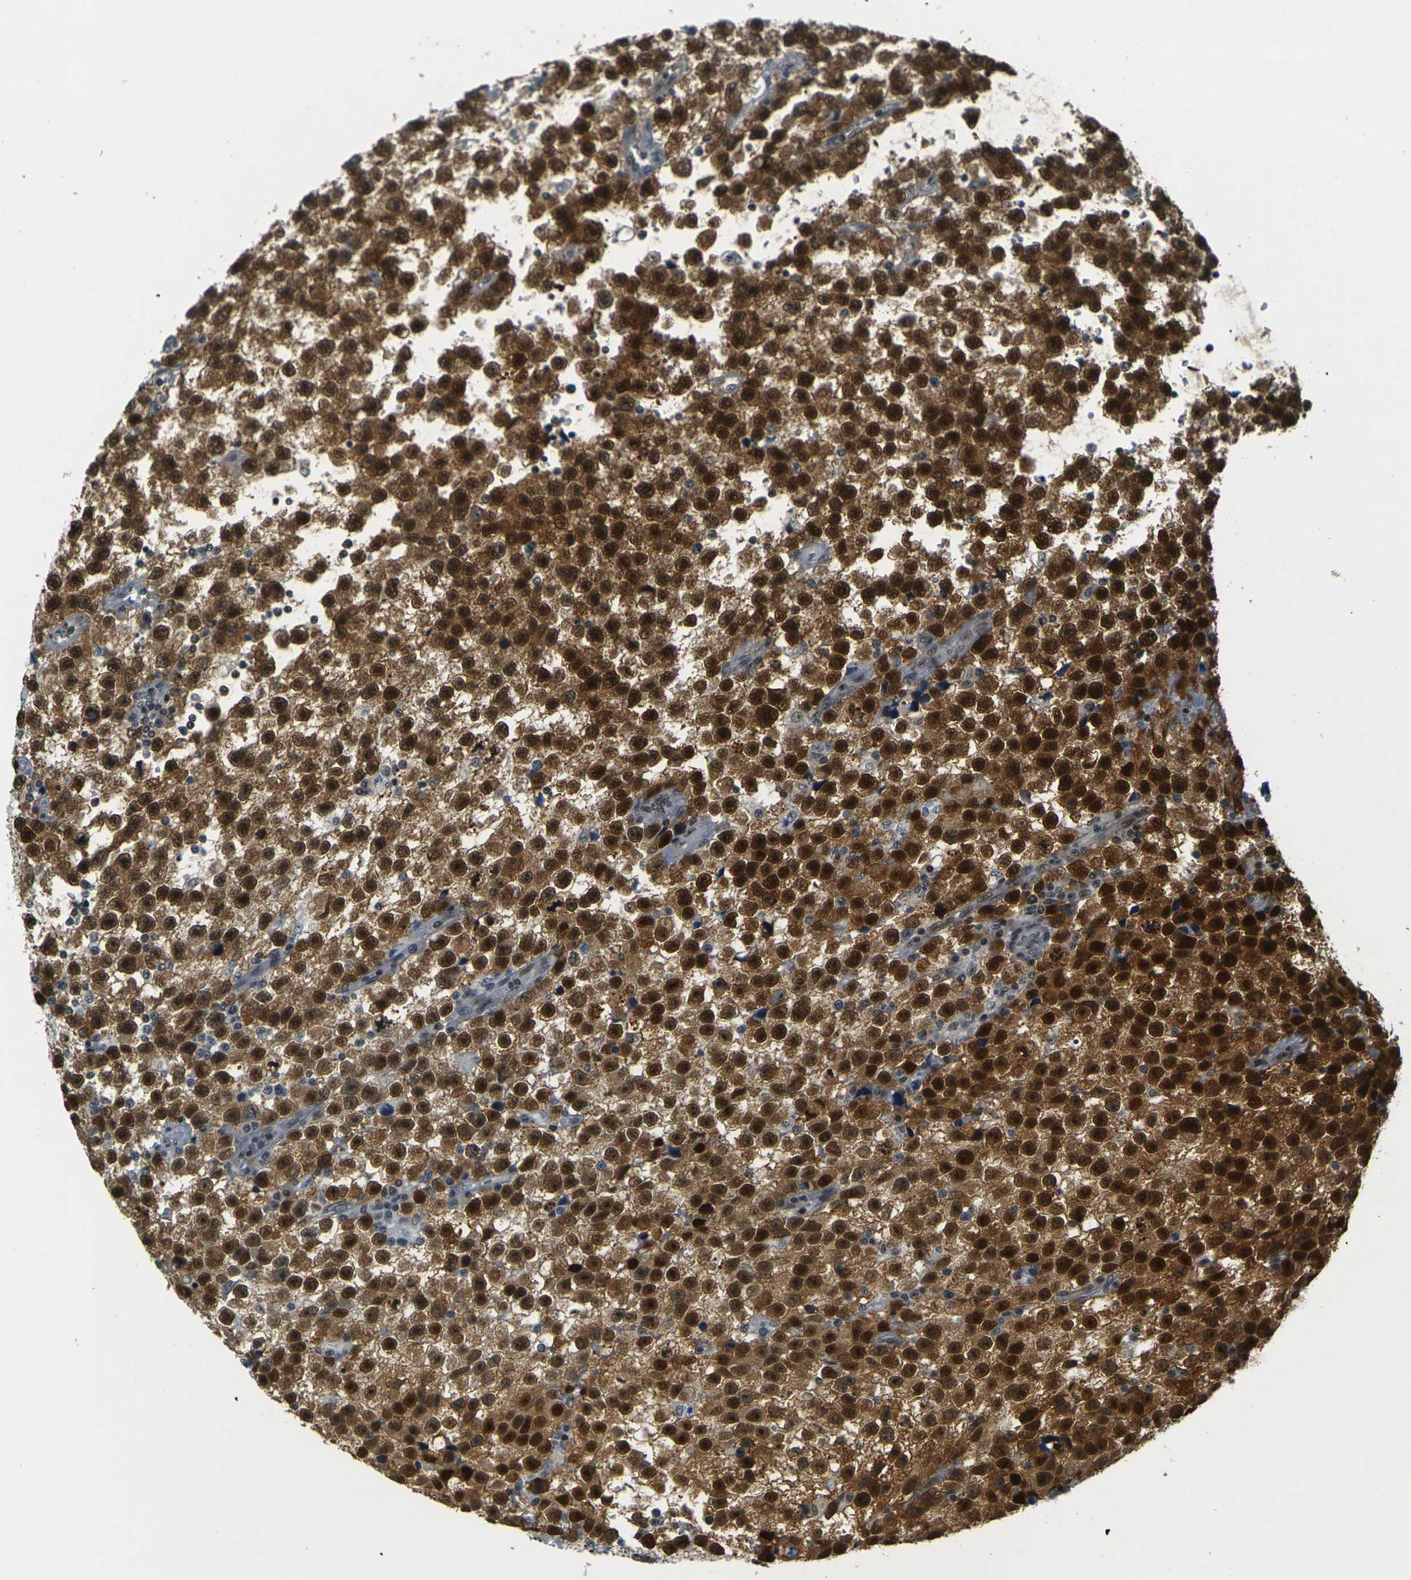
{"staining": {"intensity": "strong", "quantity": ">75%", "location": "cytoplasmic/membranous,nuclear"}, "tissue": "testis cancer", "cell_type": "Tumor cells", "image_type": "cancer", "snomed": [{"axis": "morphology", "description": "Seminoma, NOS"}, {"axis": "topography", "description": "Testis"}], "caption": "Immunohistochemistry histopathology image of neoplastic tissue: human testis cancer (seminoma) stained using immunohistochemistry (IHC) shows high levels of strong protein expression localized specifically in the cytoplasmic/membranous and nuclear of tumor cells, appearing as a cytoplasmic/membranous and nuclear brown color.", "gene": "NHEJ1", "patient": {"sex": "male", "age": 33}}